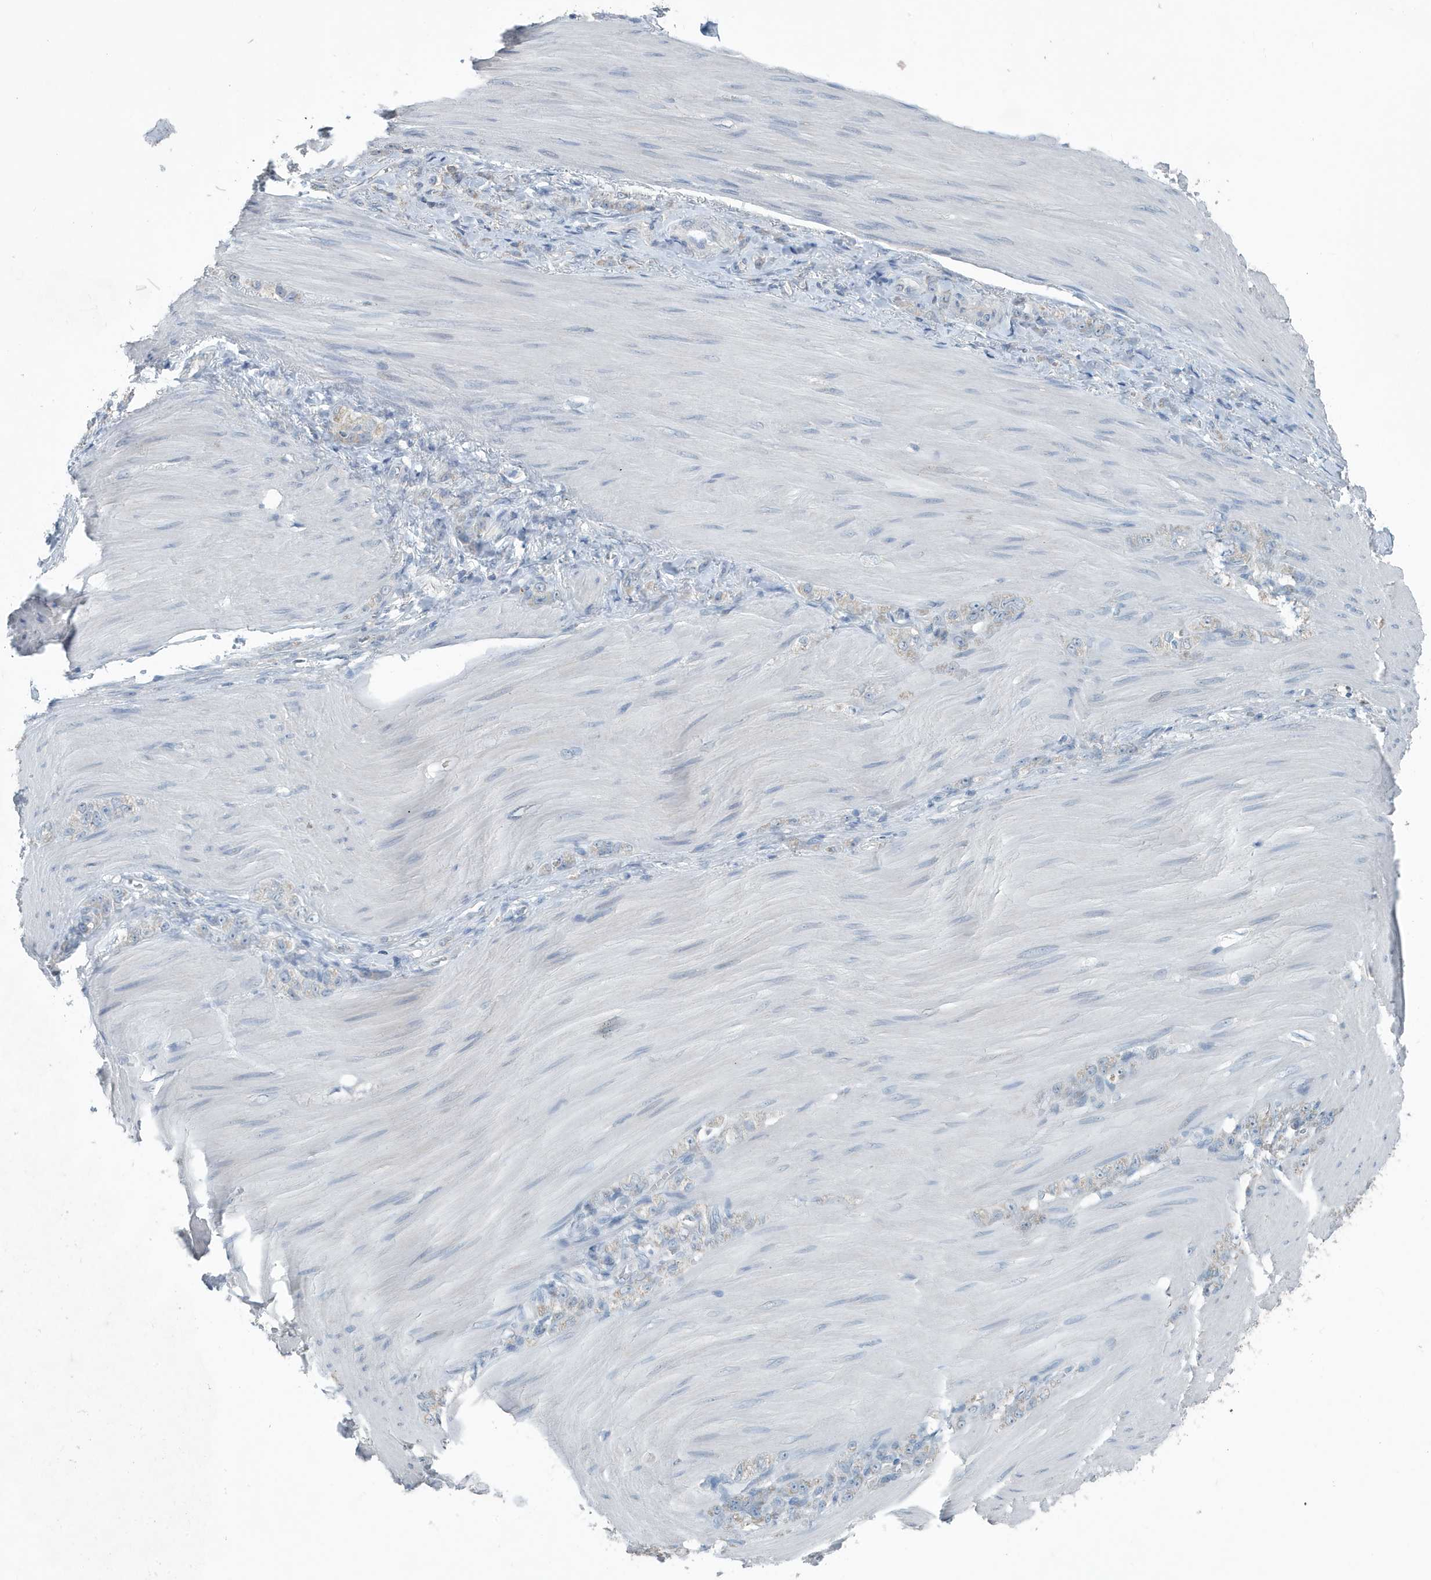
{"staining": {"intensity": "weak", "quantity": "<25%", "location": "cytoplasmic/membranous"}, "tissue": "stomach cancer", "cell_type": "Tumor cells", "image_type": "cancer", "snomed": [{"axis": "morphology", "description": "Normal tissue, NOS"}, {"axis": "morphology", "description": "Adenocarcinoma, NOS"}, {"axis": "topography", "description": "Stomach"}], "caption": "Protein analysis of stomach cancer demonstrates no significant staining in tumor cells.", "gene": "UGT2B4", "patient": {"sex": "male", "age": 82}}